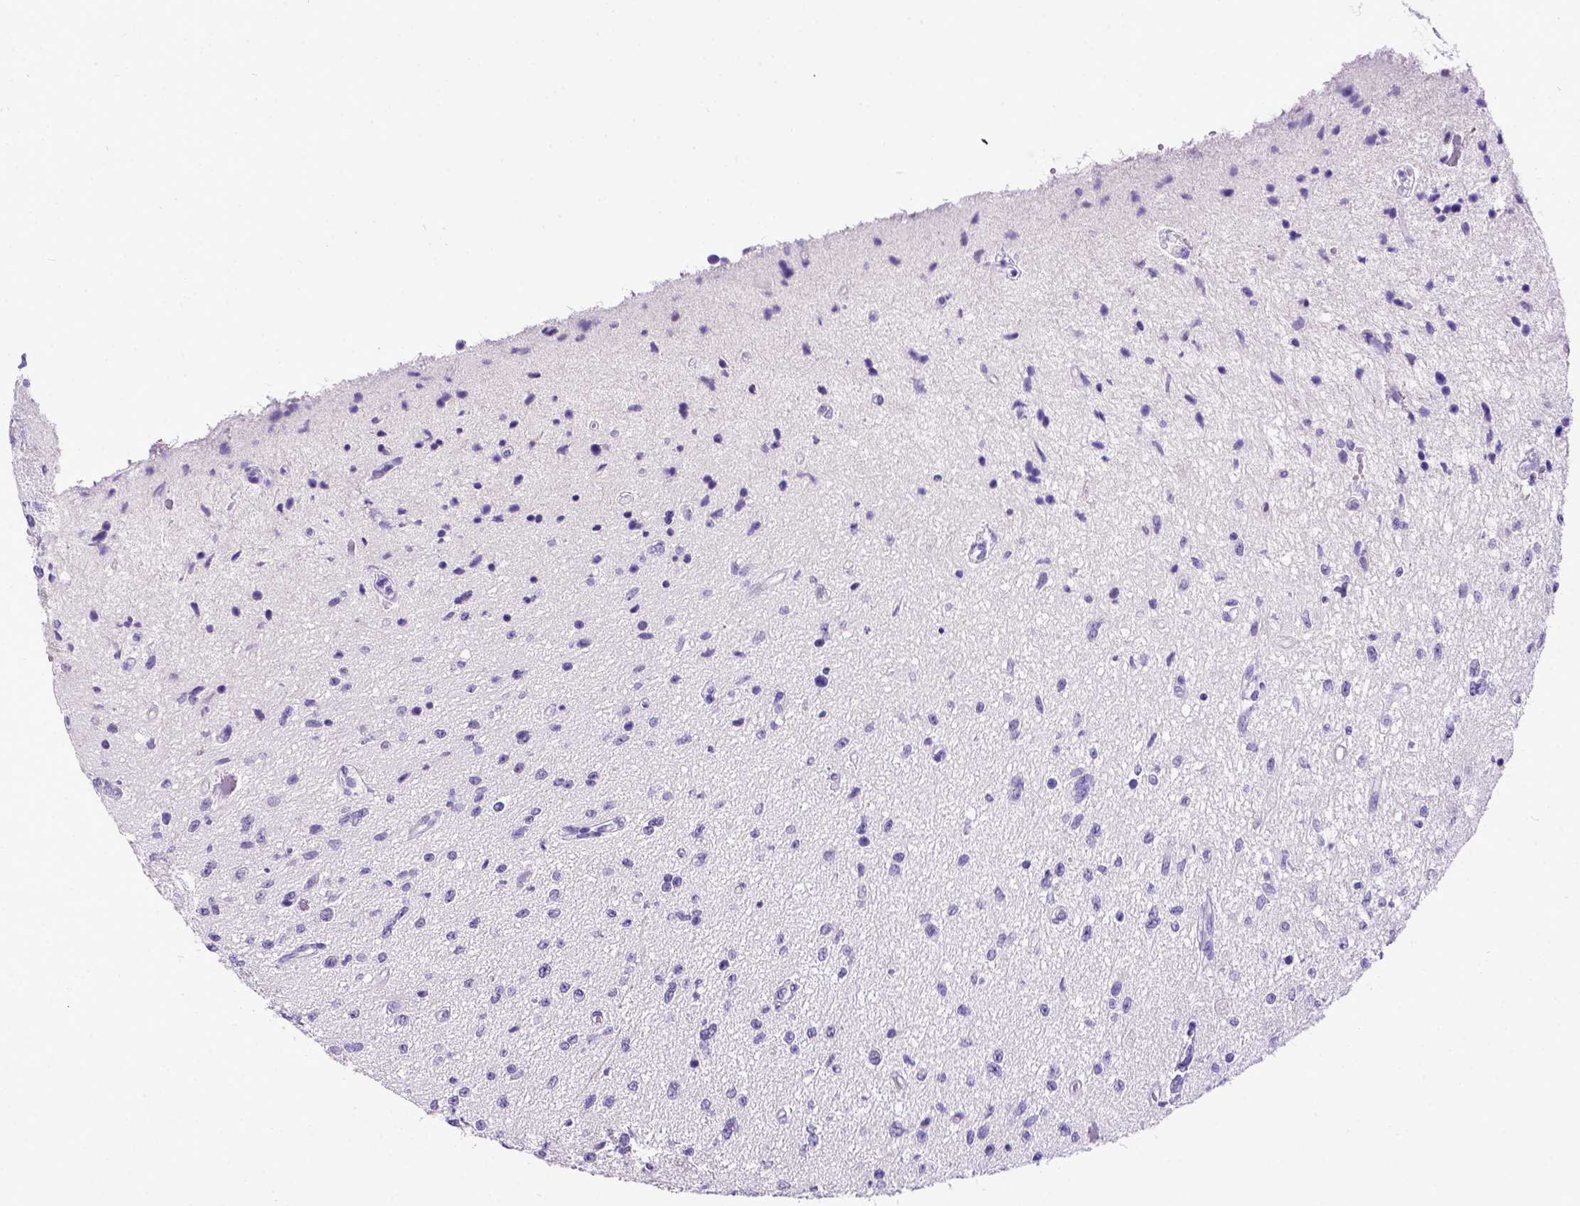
{"staining": {"intensity": "negative", "quantity": "none", "location": "none"}, "tissue": "glioma", "cell_type": "Tumor cells", "image_type": "cancer", "snomed": [{"axis": "morphology", "description": "Glioma, malignant, Low grade"}, {"axis": "topography", "description": "Cerebellum"}], "caption": "Immunohistochemistry (IHC) micrograph of low-grade glioma (malignant) stained for a protein (brown), which displays no positivity in tumor cells.", "gene": "ESR1", "patient": {"sex": "female", "age": 14}}